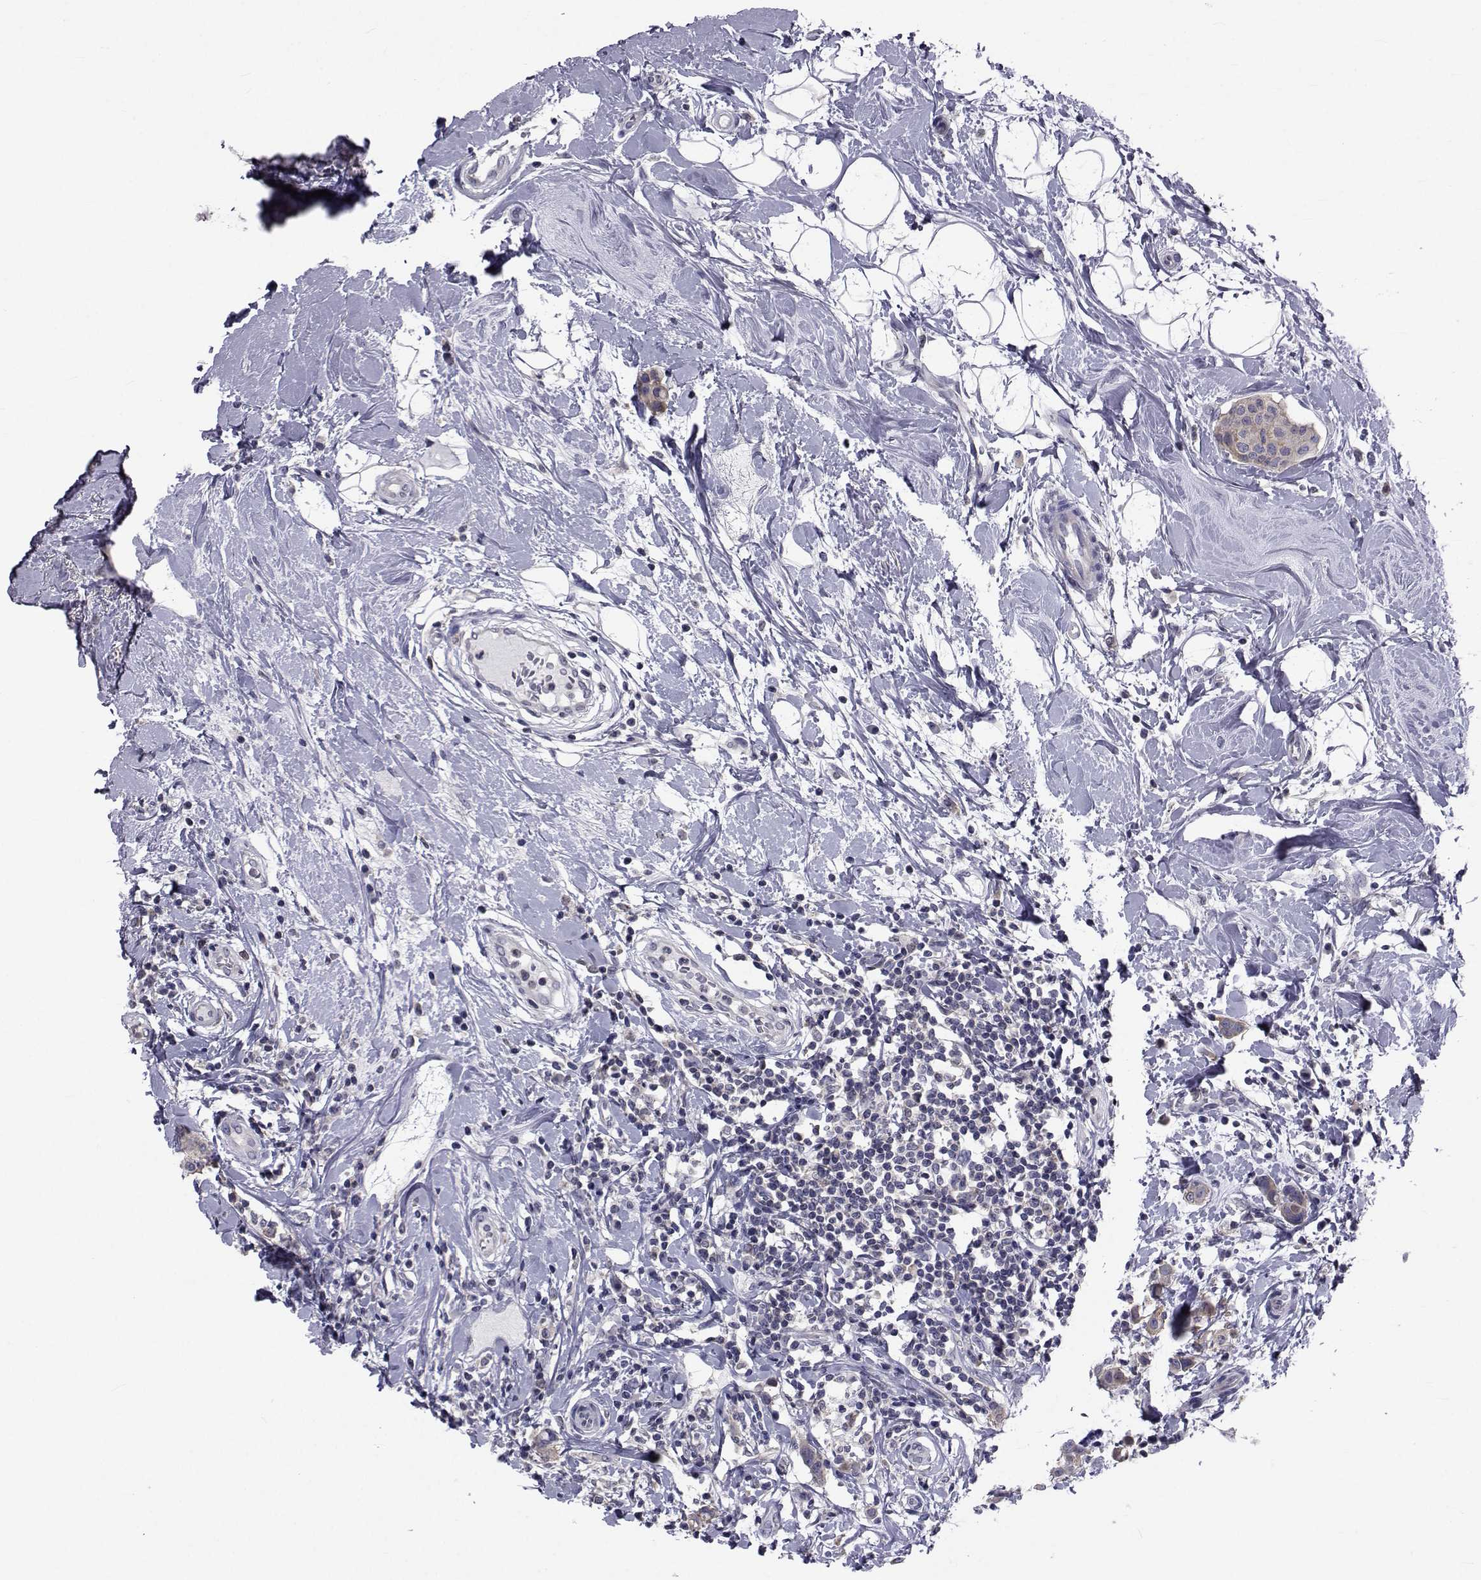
{"staining": {"intensity": "strong", "quantity": "<25%", "location": "cytoplasmic/membranous"}, "tissue": "breast cancer", "cell_type": "Tumor cells", "image_type": "cancer", "snomed": [{"axis": "morphology", "description": "Duct carcinoma"}, {"axis": "topography", "description": "Breast"}], "caption": "Protein expression analysis of human breast cancer reveals strong cytoplasmic/membranous expression in about <25% of tumor cells.", "gene": "SLC30A10", "patient": {"sex": "female", "age": 27}}